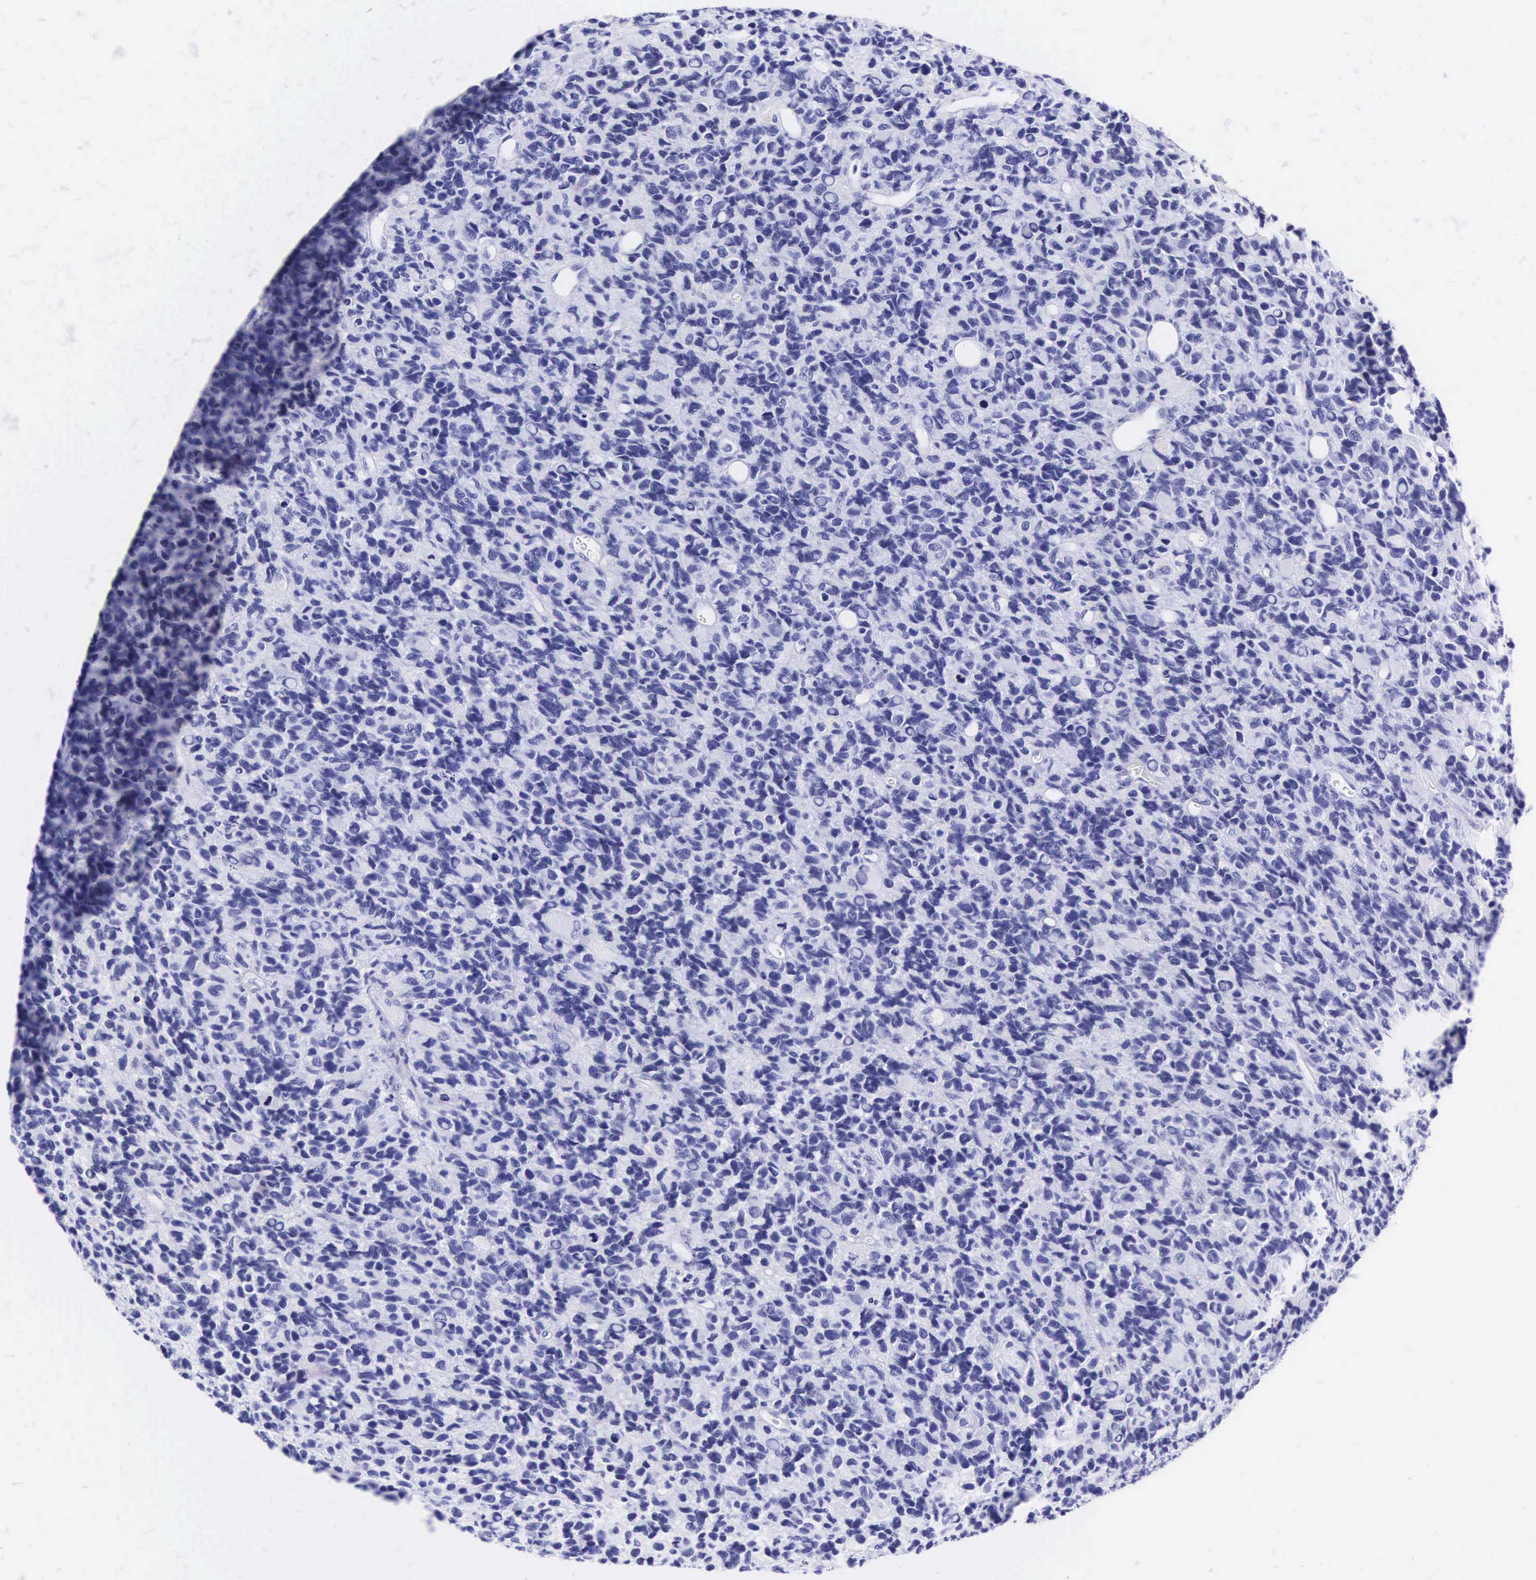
{"staining": {"intensity": "negative", "quantity": "none", "location": "none"}, "tissue": "glioma", "cell_type": "Tumor cells", "image_type": "cancer", "snomed": [{"axis": "morphology", "description": "Glioma, malignant, High grade"}, {"axis": "topography", "description": "Brain"}], "caption": "A photomicrograph of human malignant glioma (high-grade) is negative for staining in tumor cells.", "gene": "CD1A", "patient": {"sex": "male", "age": 77}}